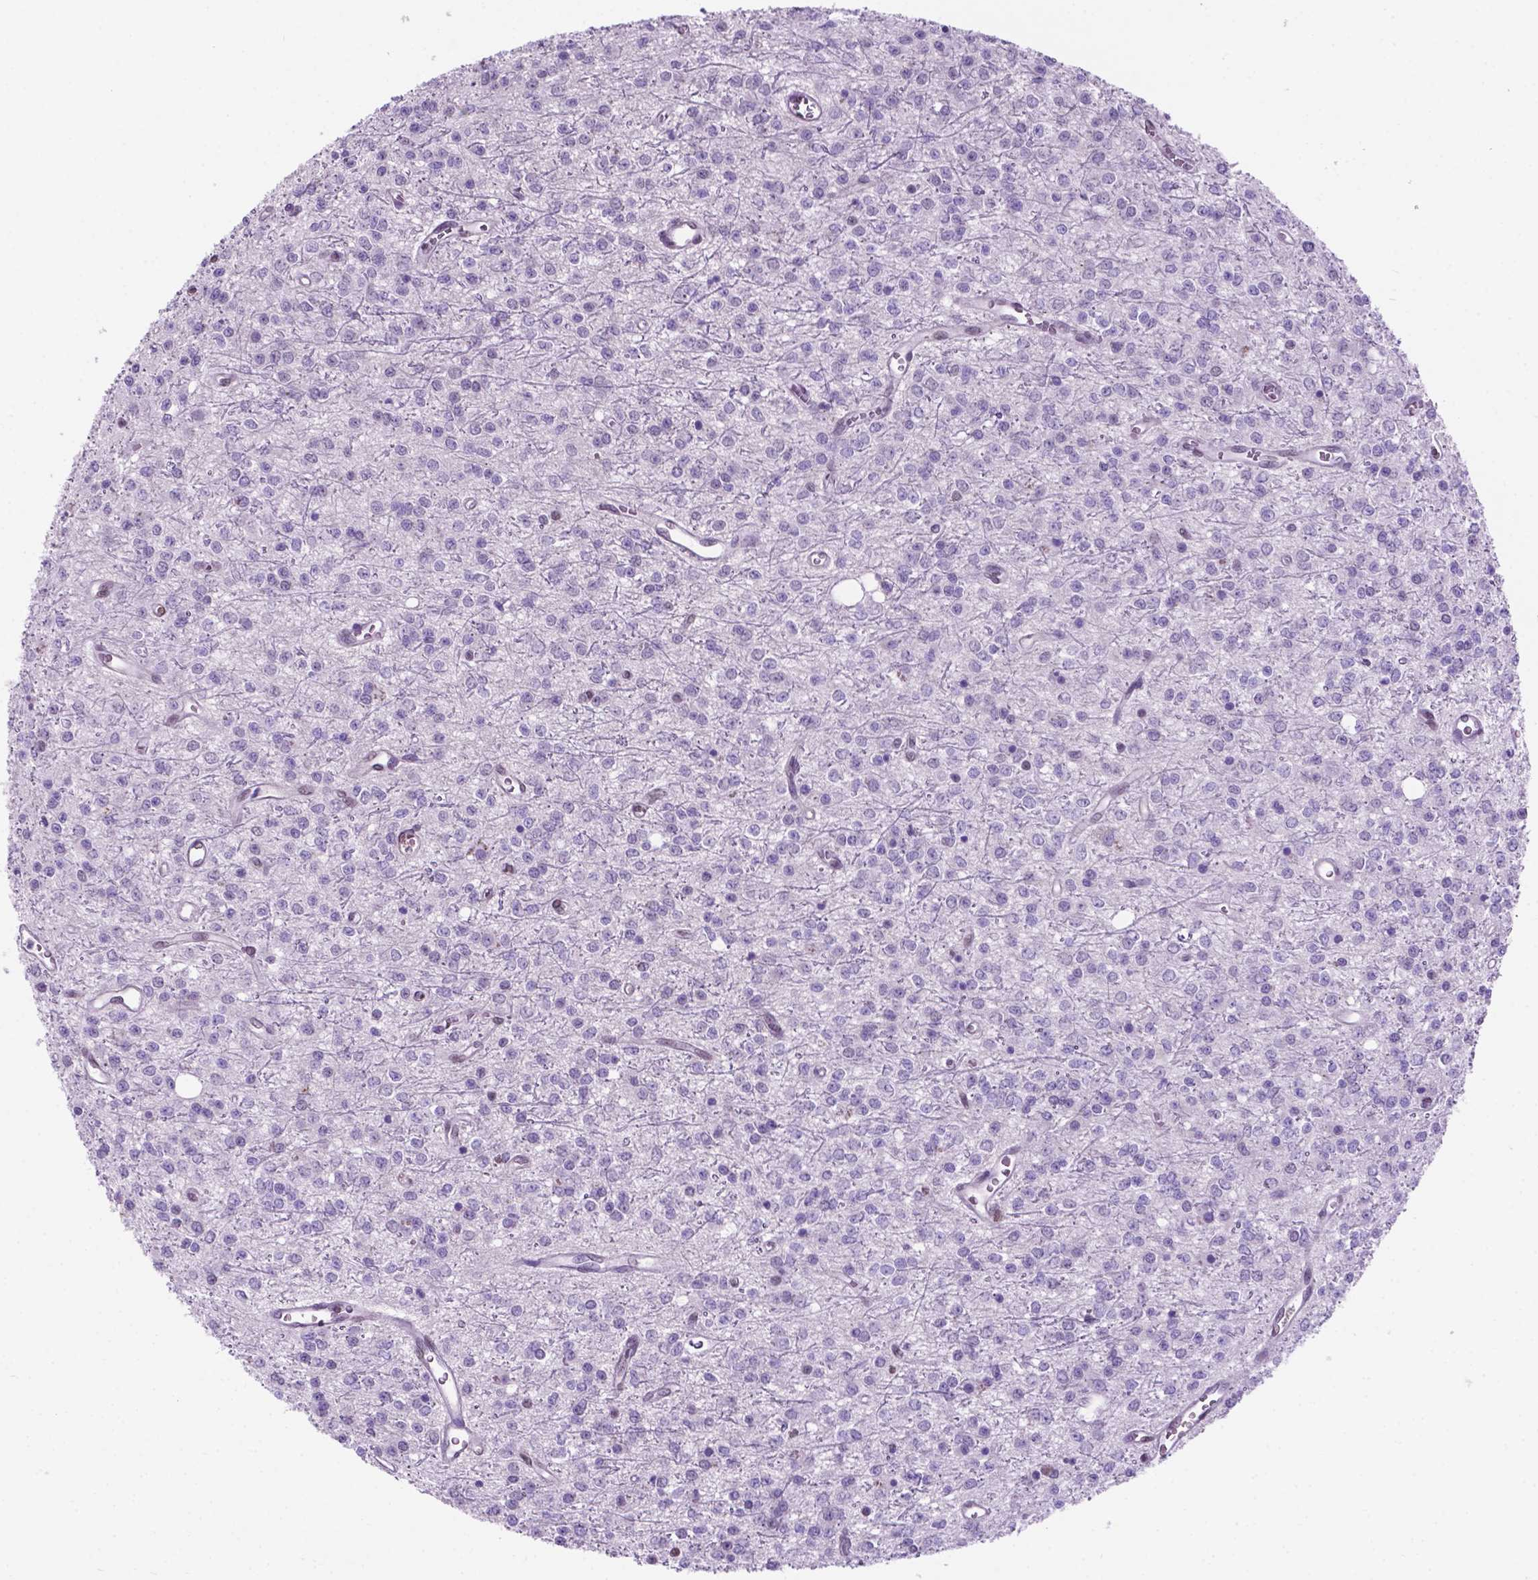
{"staining": {"intensity": "negative", "quantity": "none", "location": "none"}, "tissue": "glioma", "cell_type": "Tumor cells", "image_type": "cancer", "snomed": [{"axis": "morphology", "description": "Glioma, malignant, Low grade"}, {"axis": "topography", "description": "Brain"}], "caption": "DAB (3,3'-diaminobenzidine) immunohistochemical staining of human low-grade glioma (malignant) exhibits no significant expression in tumor cells.", "gene": "TMEM210", "patient": {"sex": "female", "age": 45}}